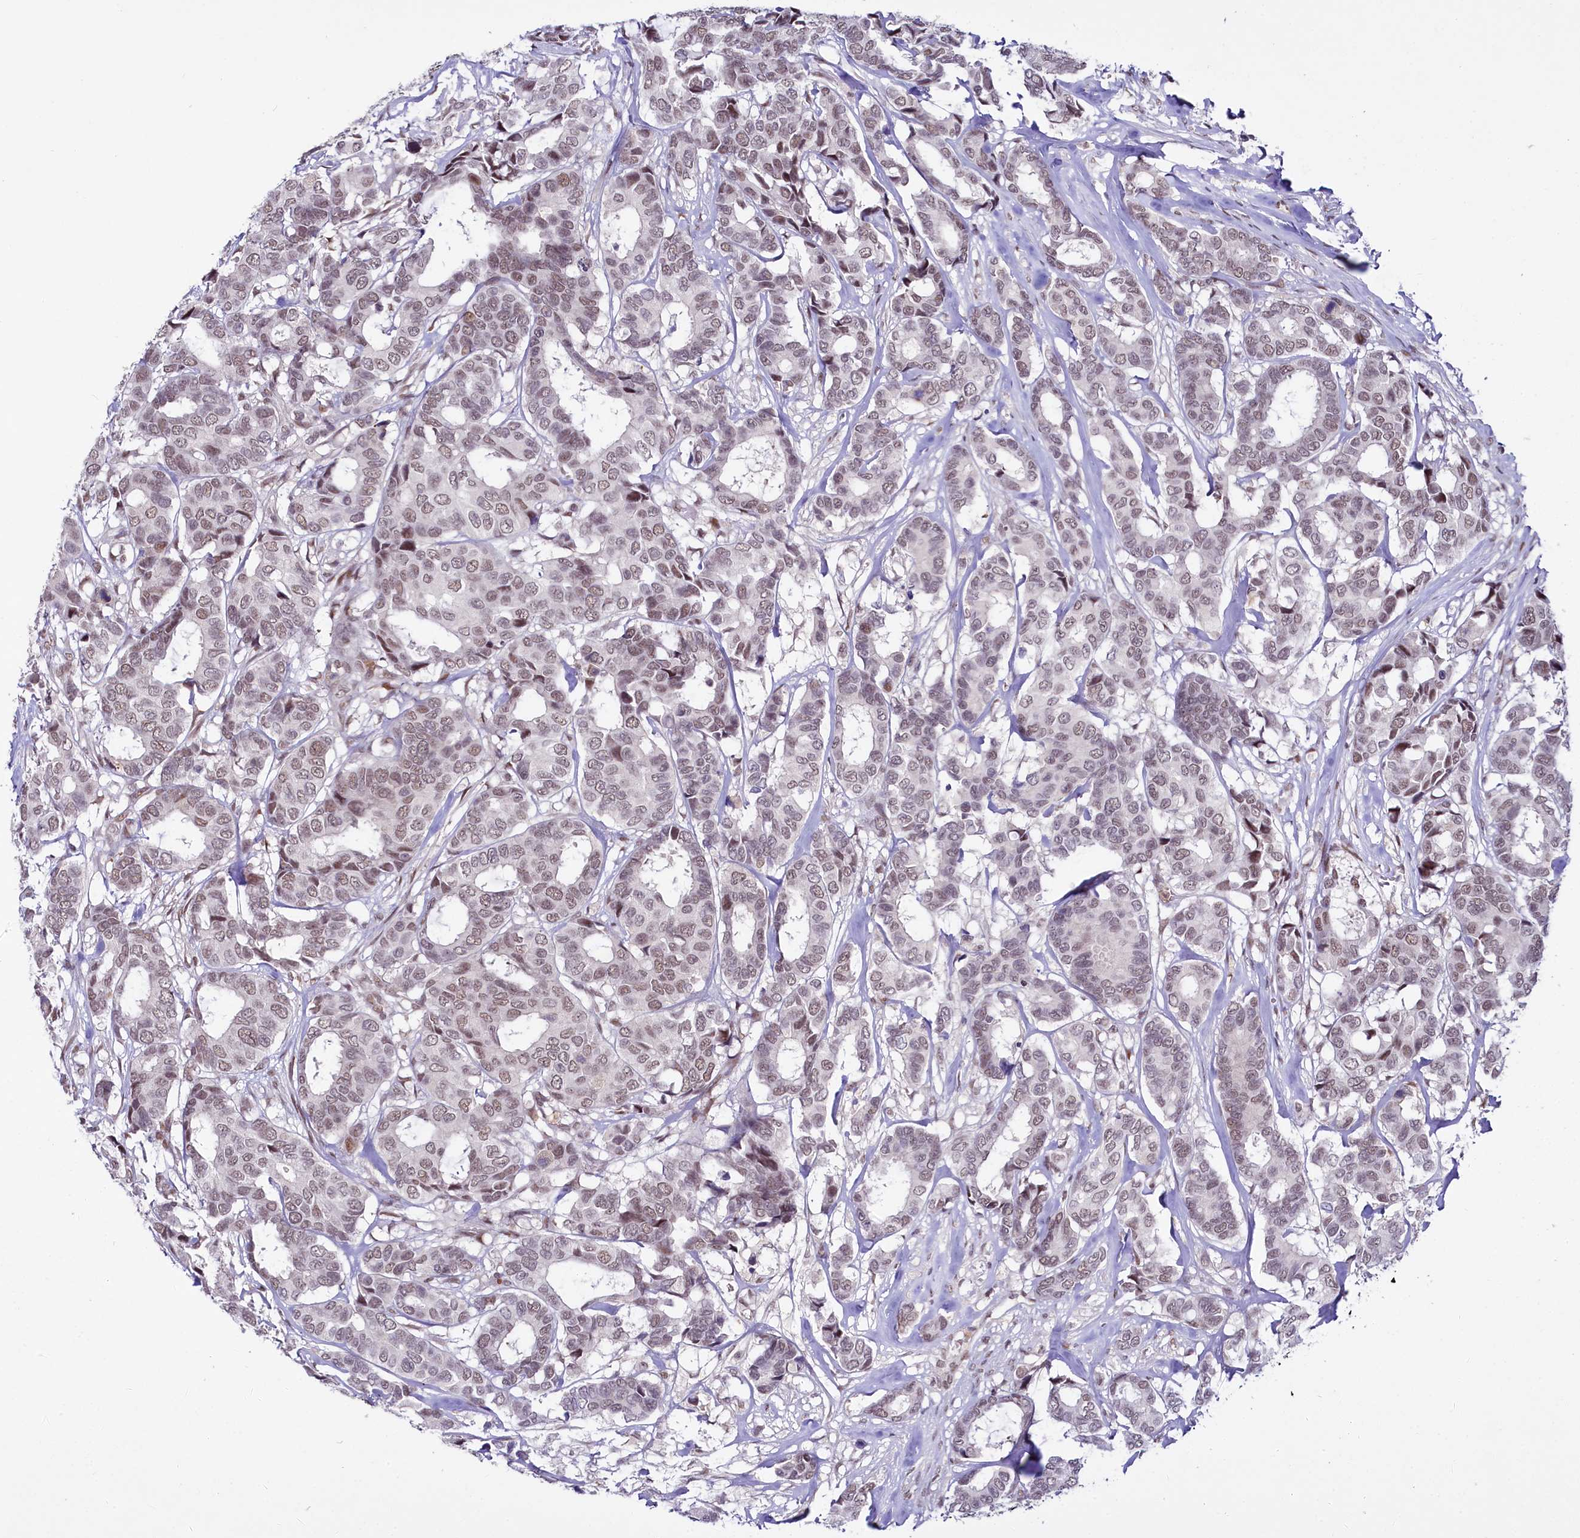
{"staining": {"intensity": "weak", "quantity": "<25%", "location": "nuclear"}, "tissue": "breast cancer", "cell_type": "Tumor cells", "image_type": "cancer", "snomed": [{"axis": "morphology", "description": "Duct carcinoma"}, {"axis": "topography", "description": "Breast"}], "caption": "DAB (3,3'-diaminobenzidine) immunohistochemical staining of breast cancer (intraductal carcinoma) displays no significant expression in tumor cells. (DAB (3,3'-diaminobenzidine) IHC visualized using brightfield microscopy, high magnification).", "gene": "SCAF11", "patient": {"sex": "female", "age": 87}}